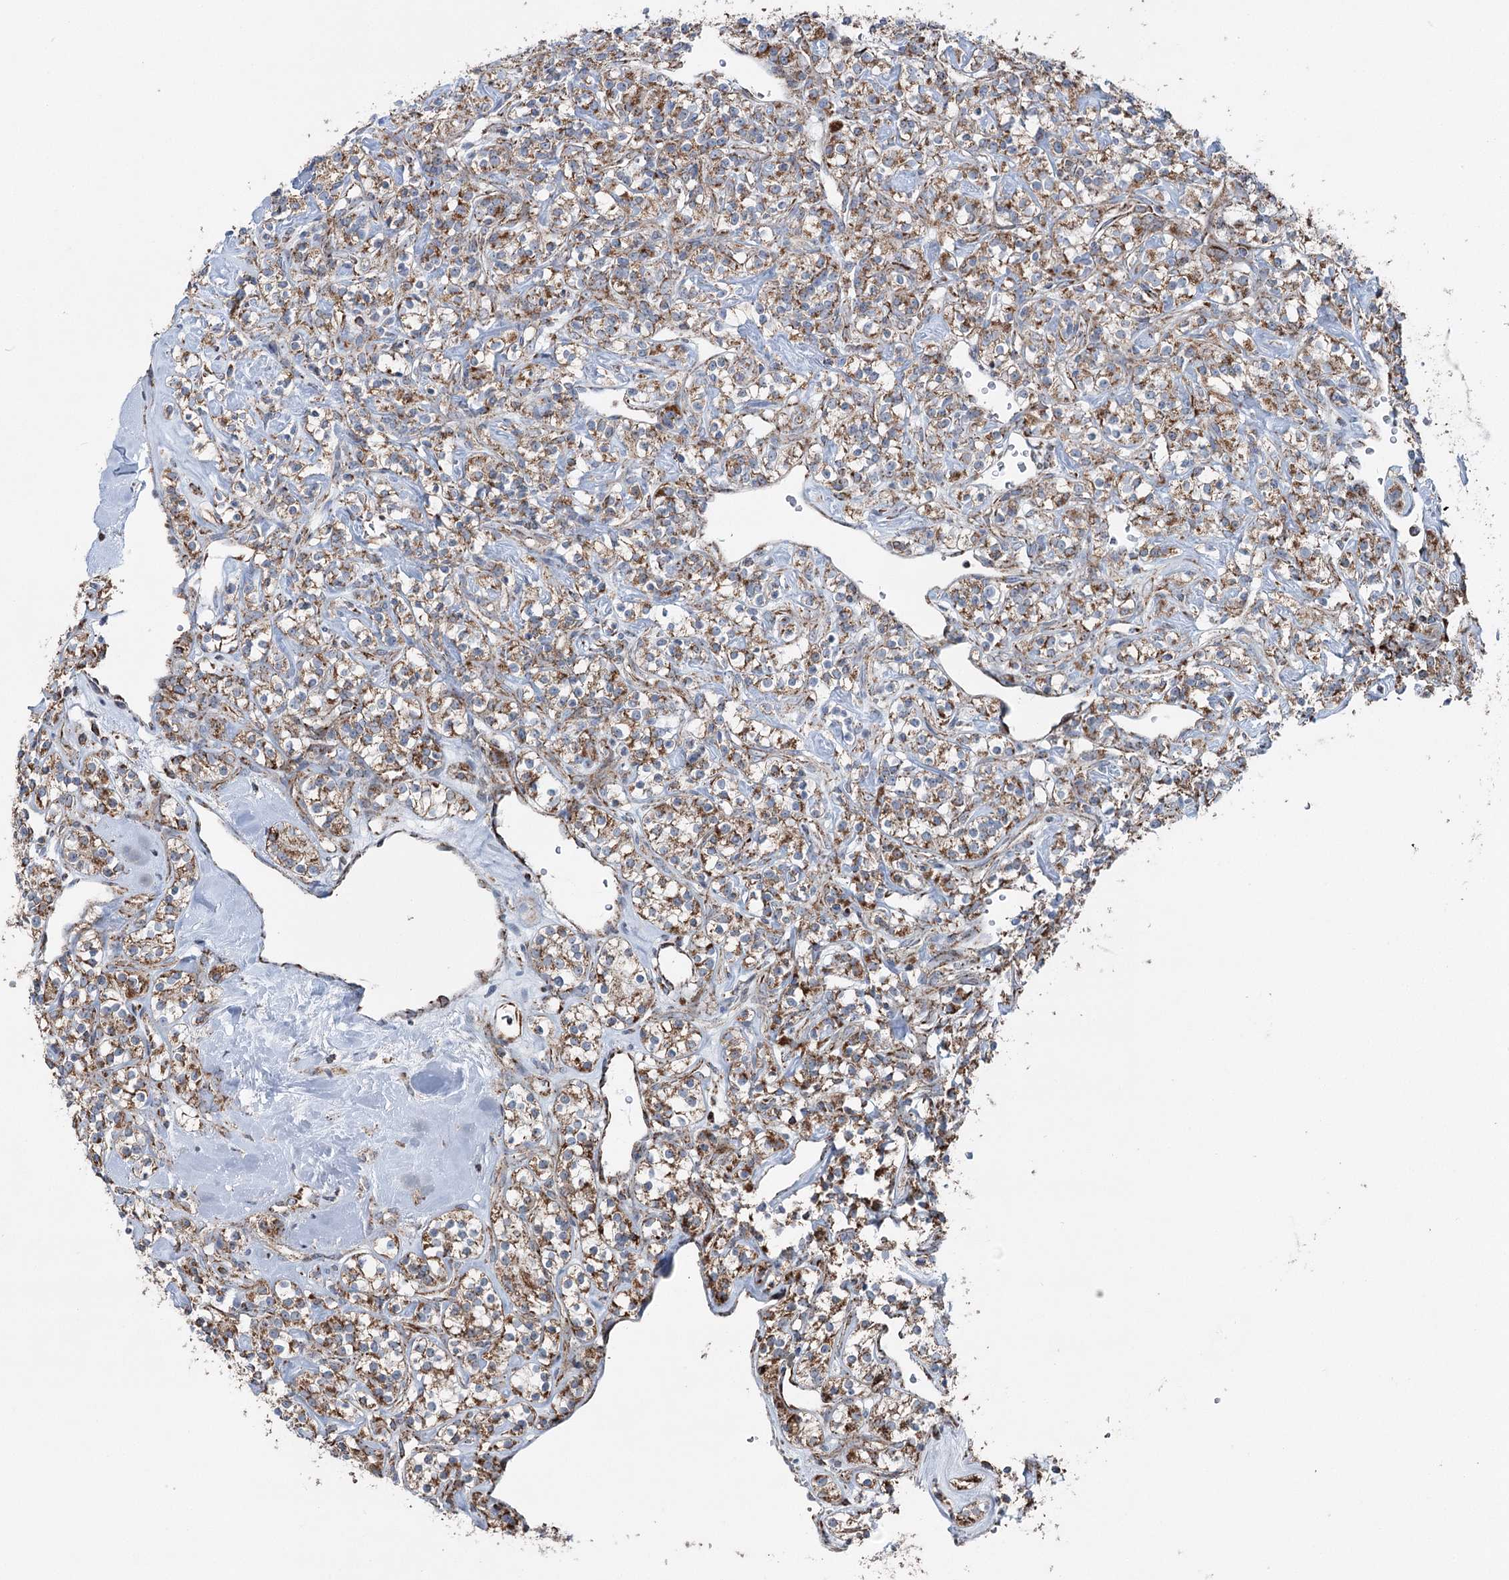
{"staining": {"intensity": "moderate", "quantity": ">75%", "location": "cytoplasmic/membranous"}, "tissue": "renal cancer", "cell_type": "Tumor cells", "image_type": "cancer", "snomed": [{"axis": "morphology", "description": "Adenocarcinoma, NOS"}, {"axis": "topography", "description": "Kidney"}], "caption": "Immunohistochemistry (IHC) image of human renal adenocarcinoma stained for a protein (brown), which exhibits medium levels of moderate cytoplasmic/membranous staining in about >75% of tumor cells.", "gene": "UCN3", "patient": {"sex": "male", "age": 77}}